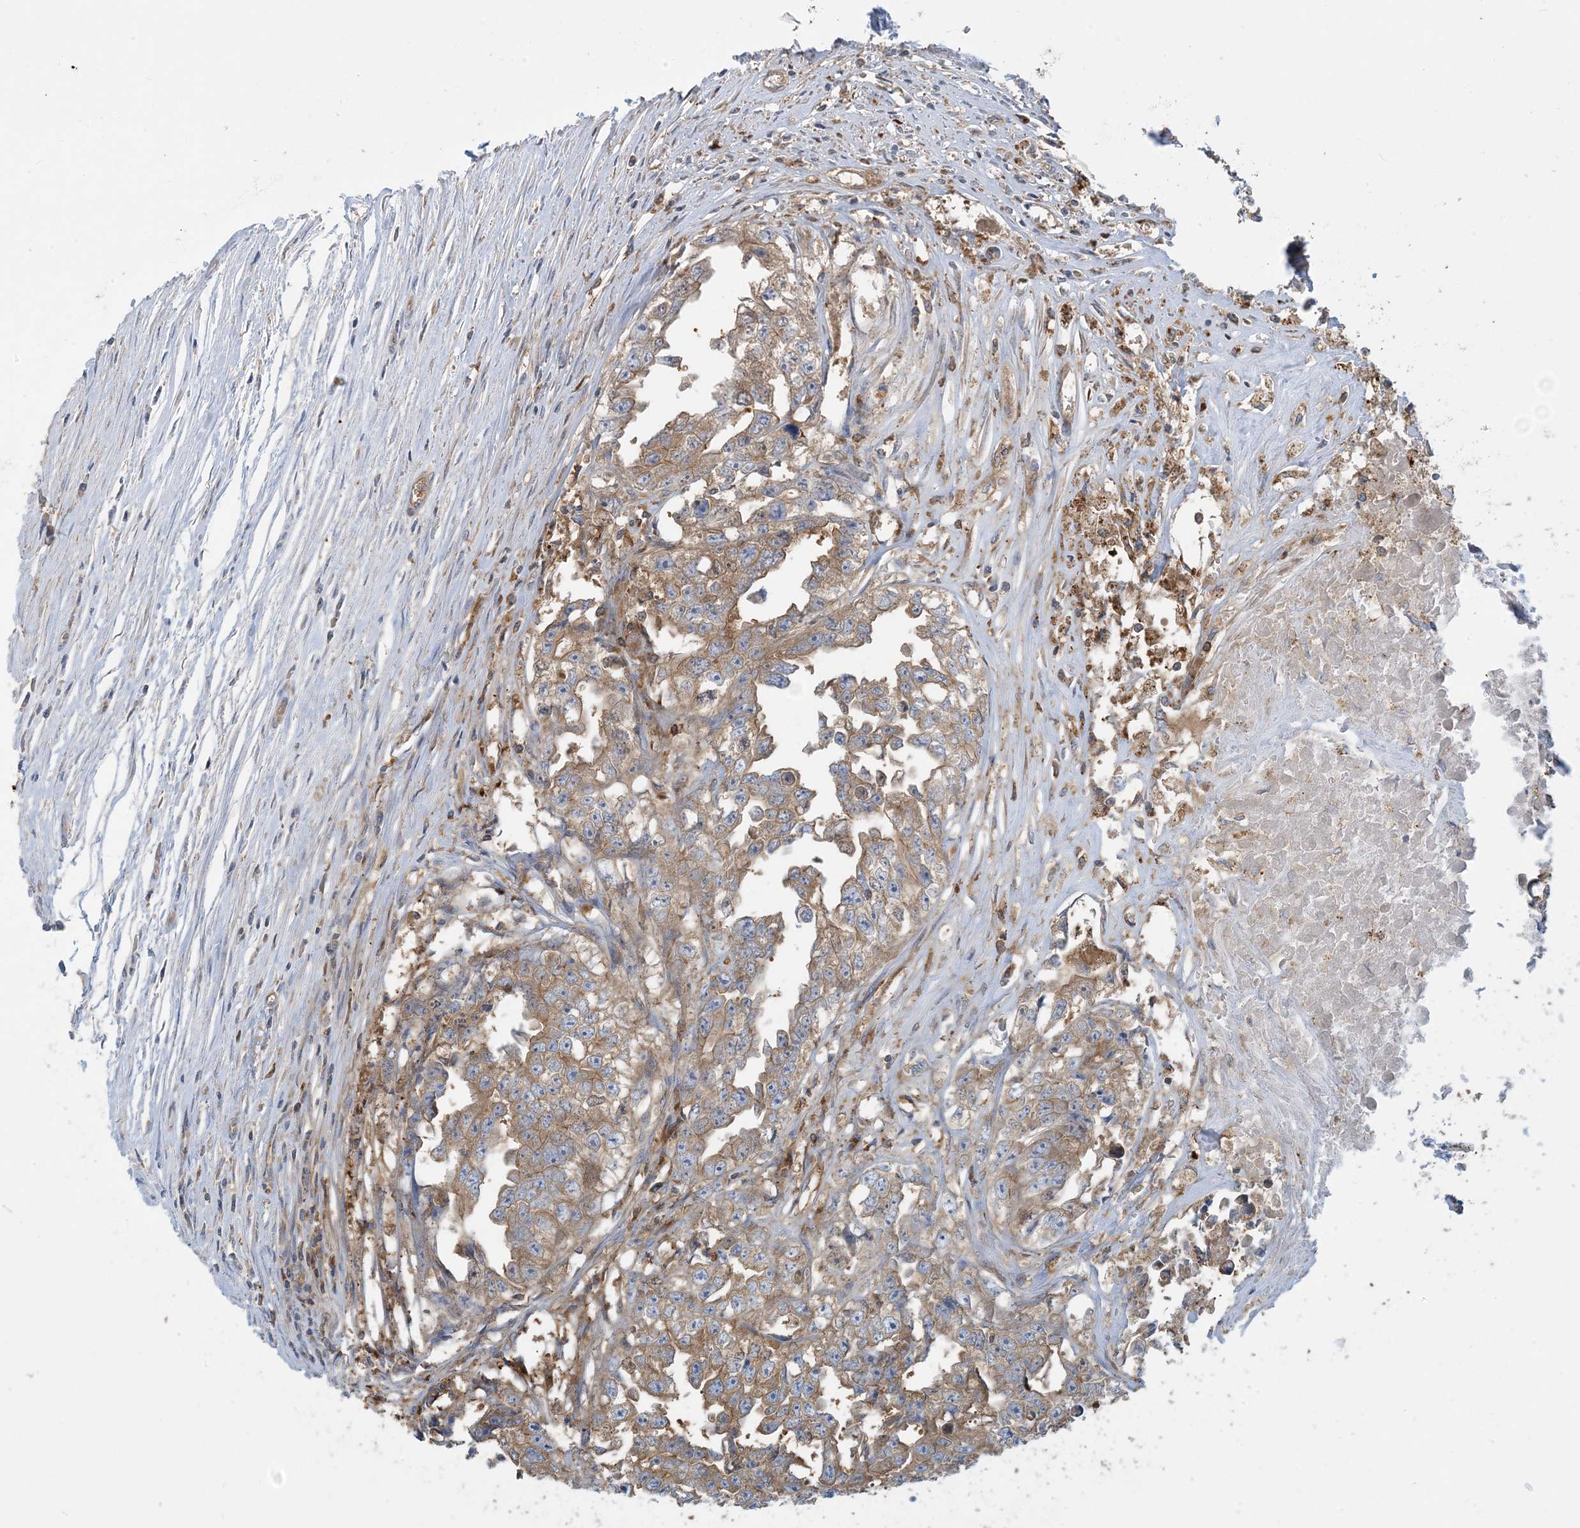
{"staining": {"intensity": "moderate", "quantity": ">75%", "location": "cytoplasmic/membranous"}, "tissue": "testis cancer", "cell_type": "Tumor cells", "image_type": "cancer", "snomed": [{"axis": "morphology", "description": "Seminoma, NOS"}, {"axis": "morphology", "description": "Carcinoma, Embryonal, NOS"}, {"axis": "topography", "description": "Testis"}], "caption": "This micrograph demonstrates testis embryonal carcinoma stained with IHC to label a protein in brown. The cytoplasmic/membranous of tumor cells show moderate positivity for the protein. Nuclei are counter-stained blue.", "gene": "SFMBT2", "patient": {"sex": "male", "age": 43}}